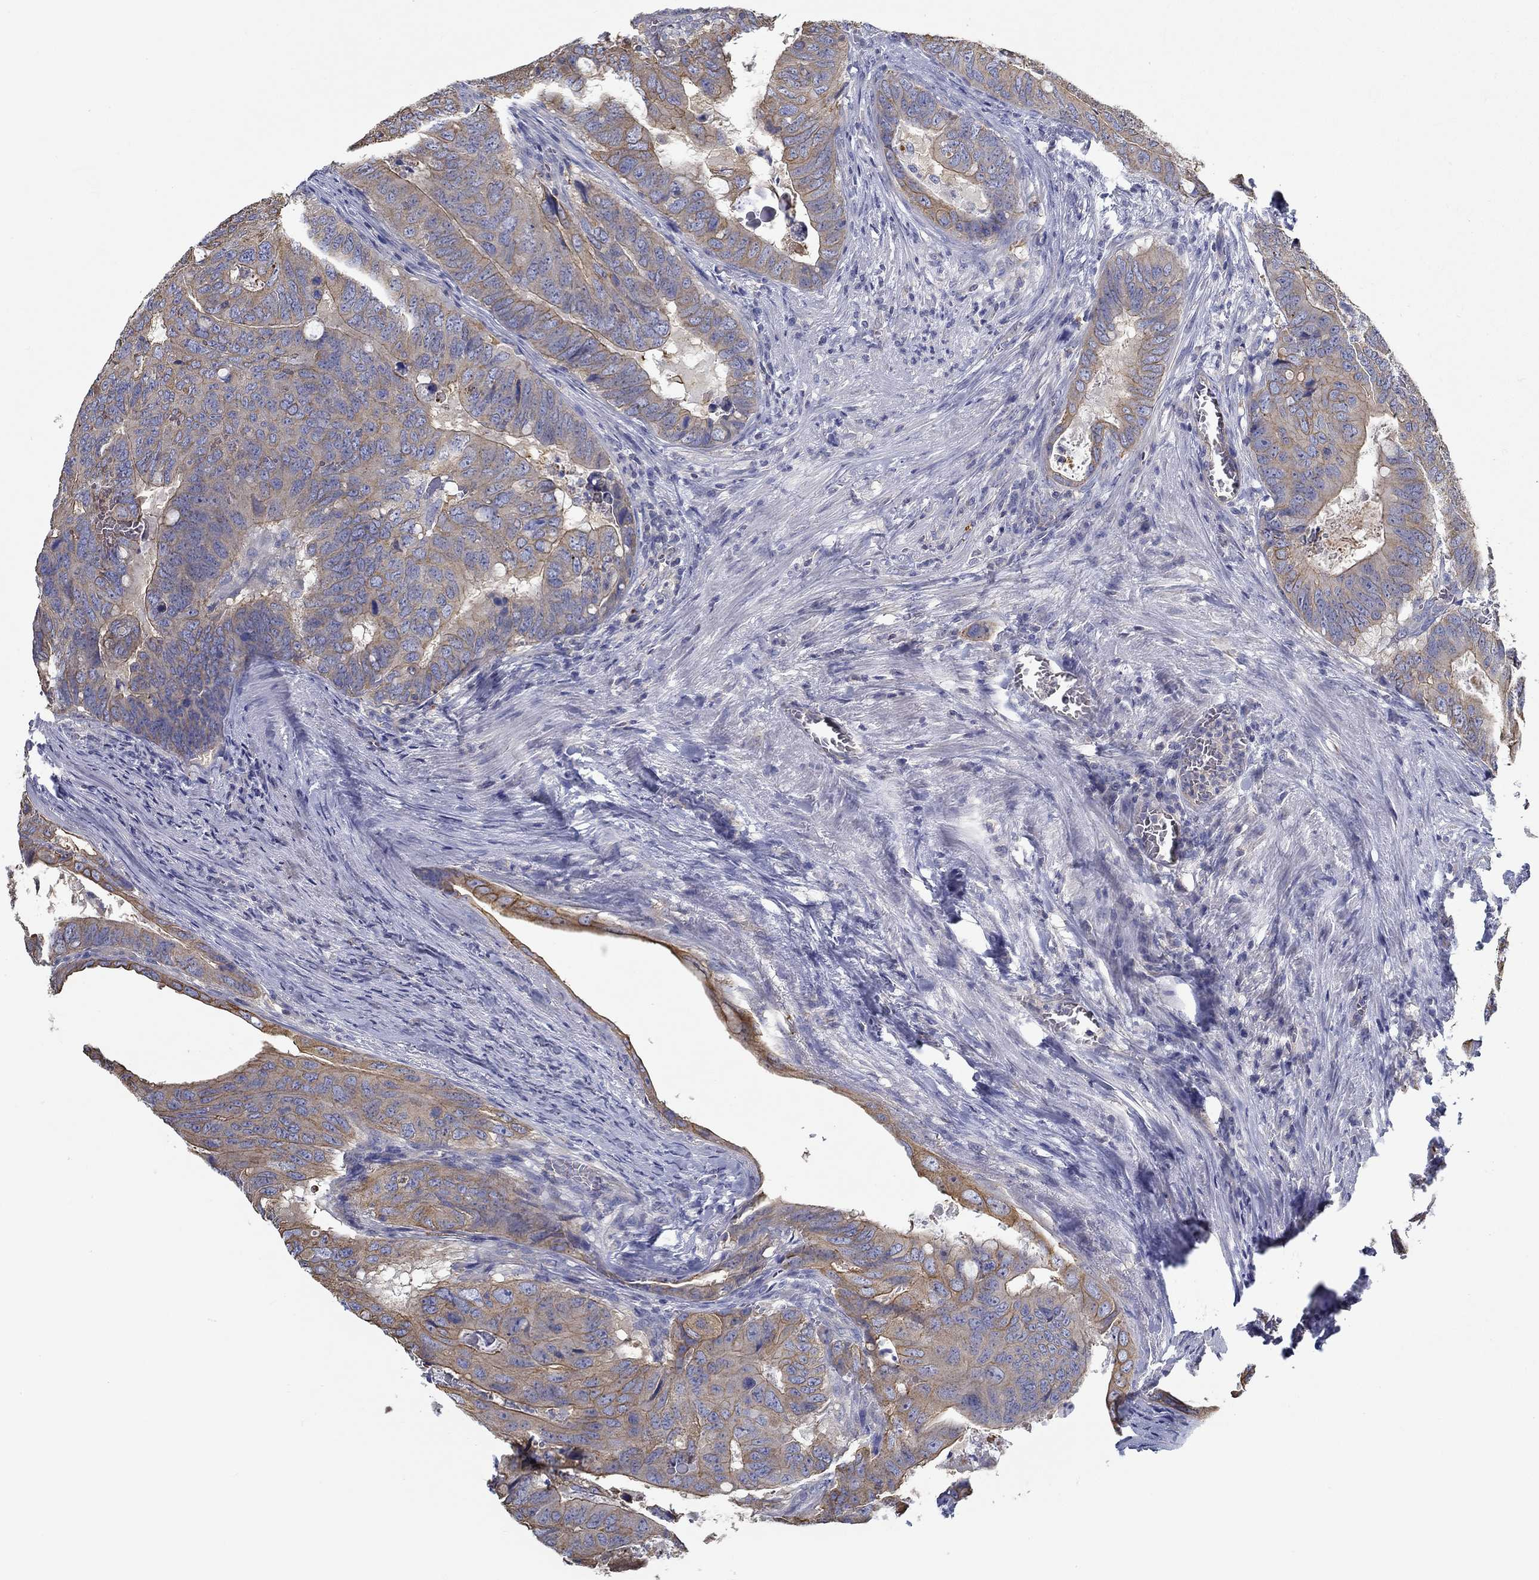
{"staining": {"intensity": "moderate", "quantity": ">75%", "location": "cytoplasmic/membranous"}, "tissue": "colorectal cancer", "cell_type": "Tumor cells", "image_type": "cancer", "snomed": [{"axis": "morphology", "description": "Adenocarcinoma, NOS"}, {"axis": "topography", "description": "Colon"}], "caption": "Approximately >75% of tumor cells in colorectal cancer (adenocarcinoma) show moderate cytoplasmic/membranous protein positivity as visualized by brown immunohistochemical staining.", "gene": "BBOF1", "patient": {"sex": "male", "age": 79}}